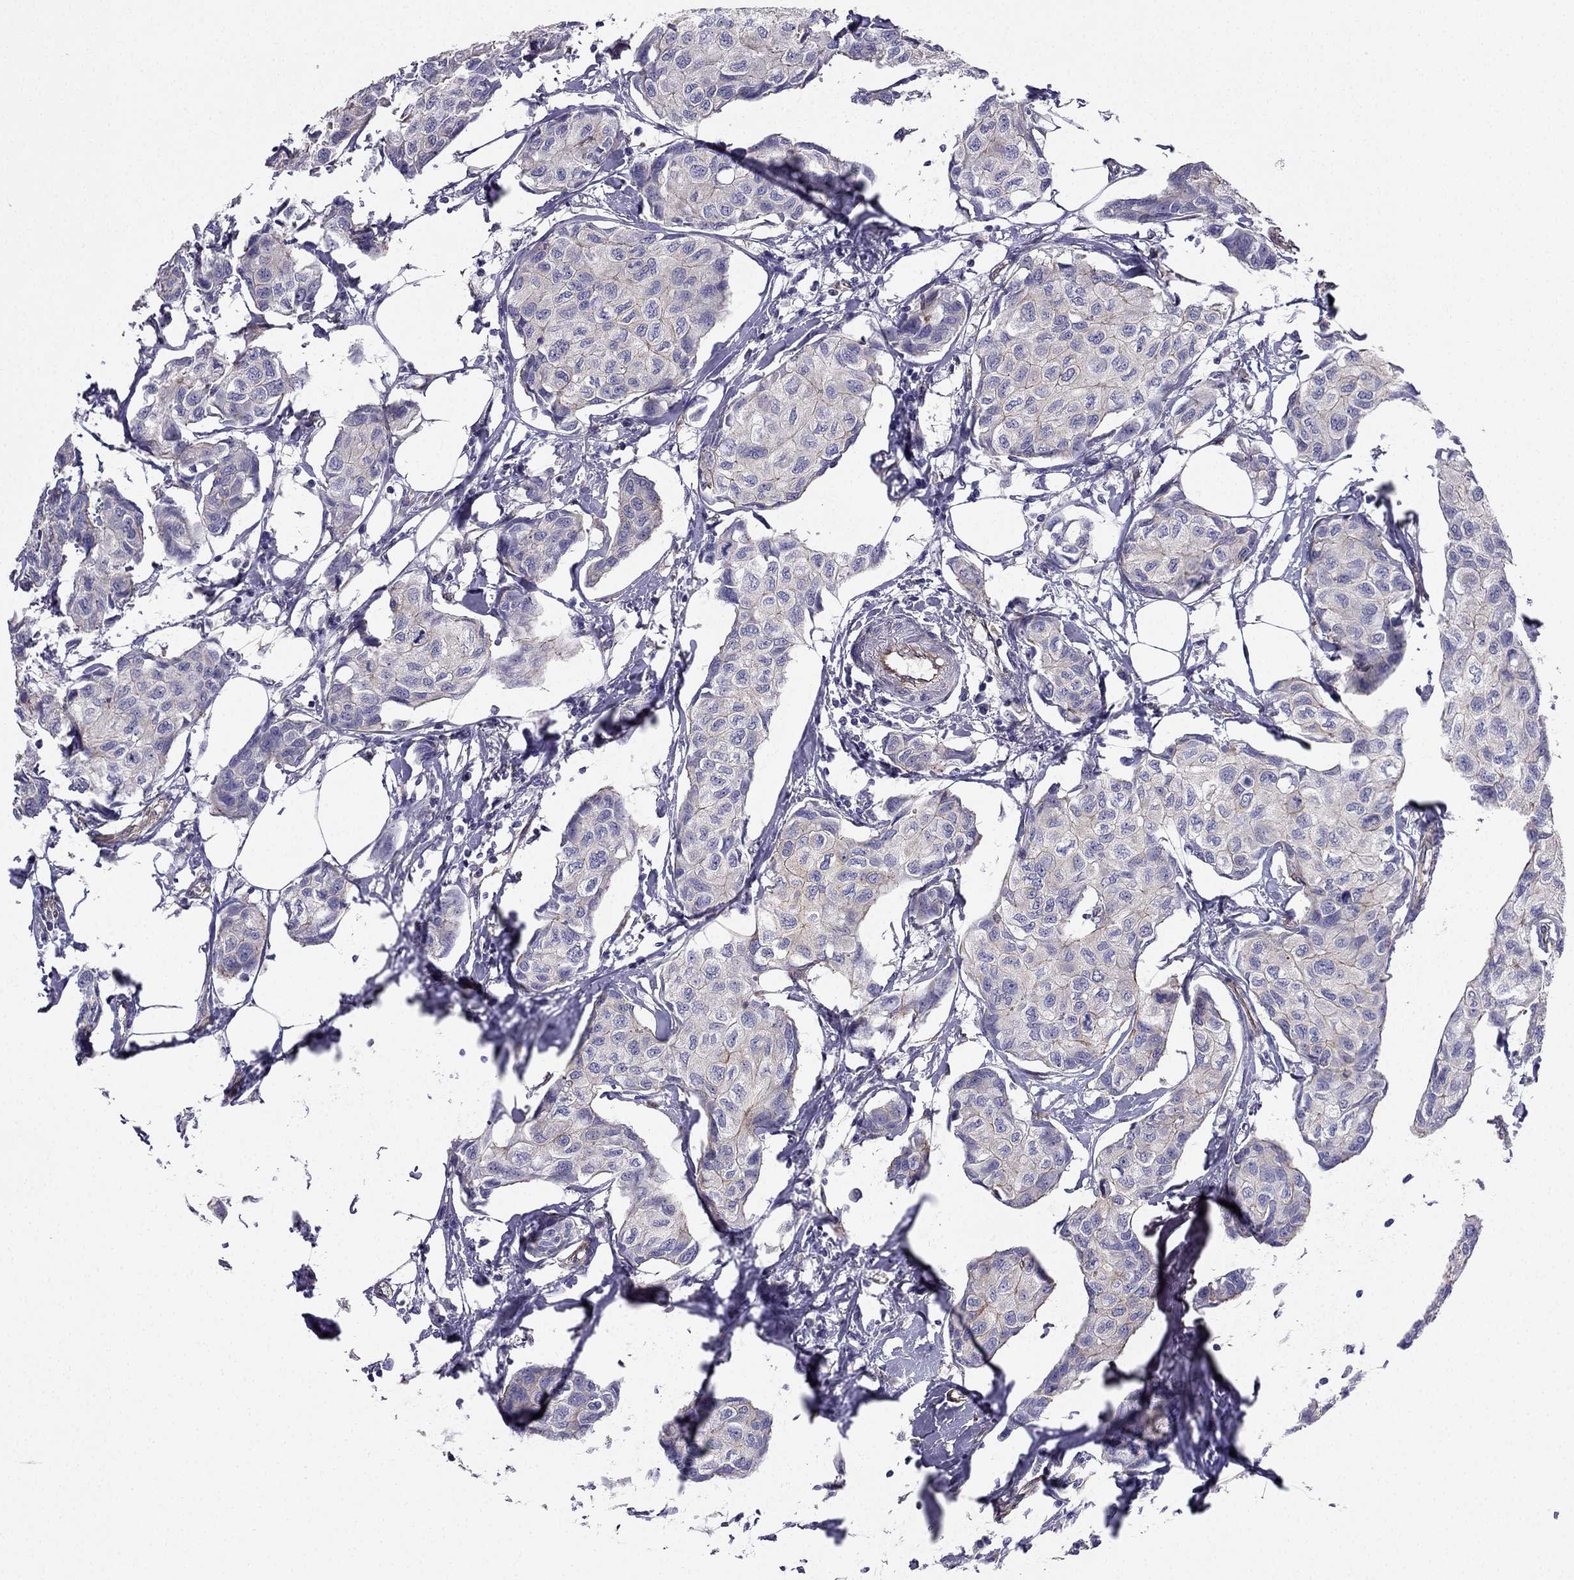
{"staining": {"intensity": "weak", "quantity": "<25%", "location": "cytoplasmic/membranous"}, "tissue": "breast cancer", "cell_type": "Tumor cells", "image_type": "cancer", "snomed": [{"axis": "morphology", "description": "Duct carcinoma"}, {"axis": "topography", "description": "Breast"}], "caption": "A photomicrograph of human breast cancer is negative for staining in tumor cells. Nuclei are stained in blue.", "gene": "ENOX1", "patient": {"sex": "female", "age": 80}}